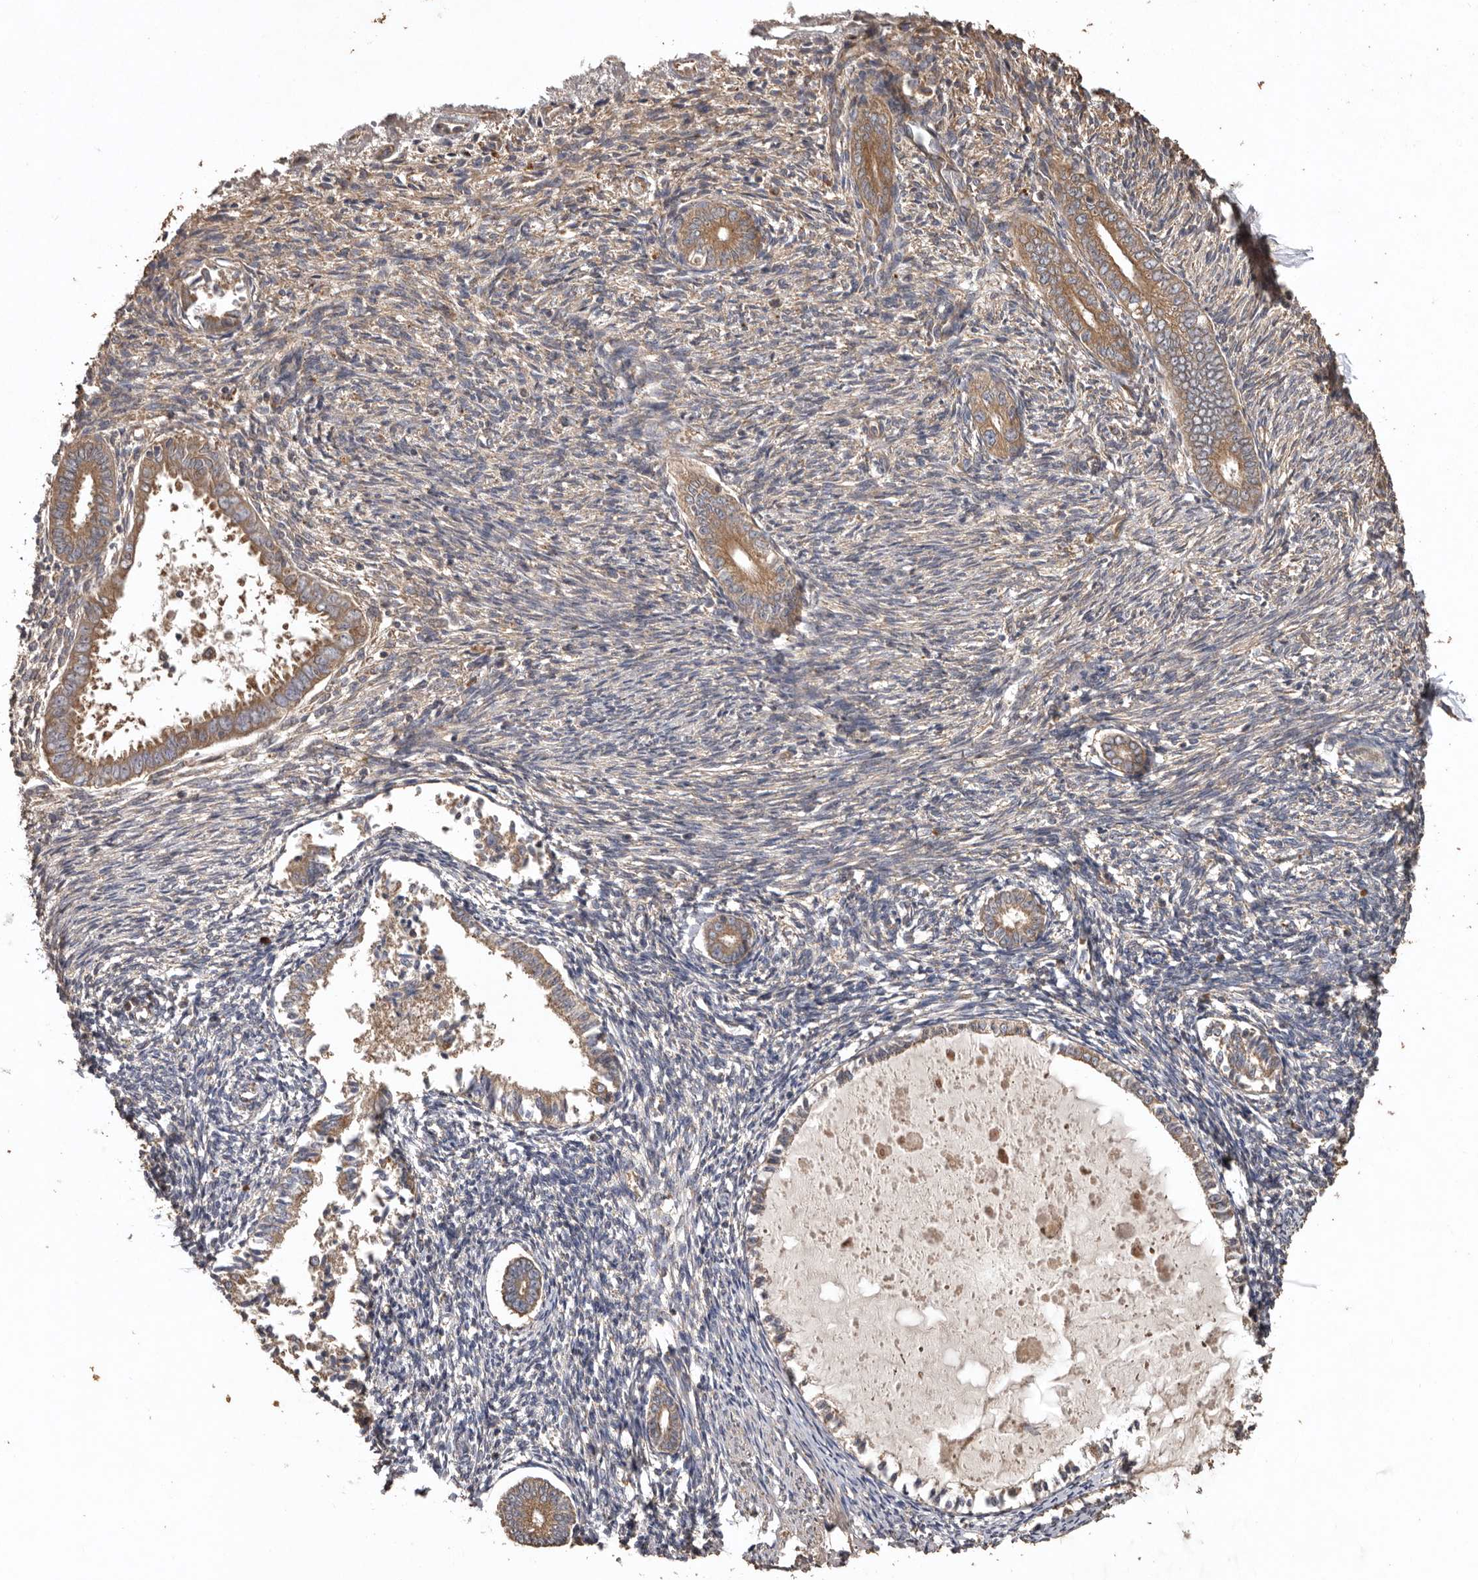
{"staining": {"intensity": "moderate", "quantity": "<25%", "location": "cytoplasmic/membranous"}, "tissue": "endometrium", "cell_type": "Cells in endometrial stroma", "image_type": "normal", "snomed": [{"axis": "morphology", "description": "Normal tissue, NOS"}, {"axis": "topography", "description": "Endometrium"}], "caption": "The photomicrograph demonstrates a brown stain indicating the presence of a protein in the cytoplasmic/membranous of cells in endometrial stroma in endometrium.", "gene": "FLCN", "patient": {"sex": "female", "age": 56}}